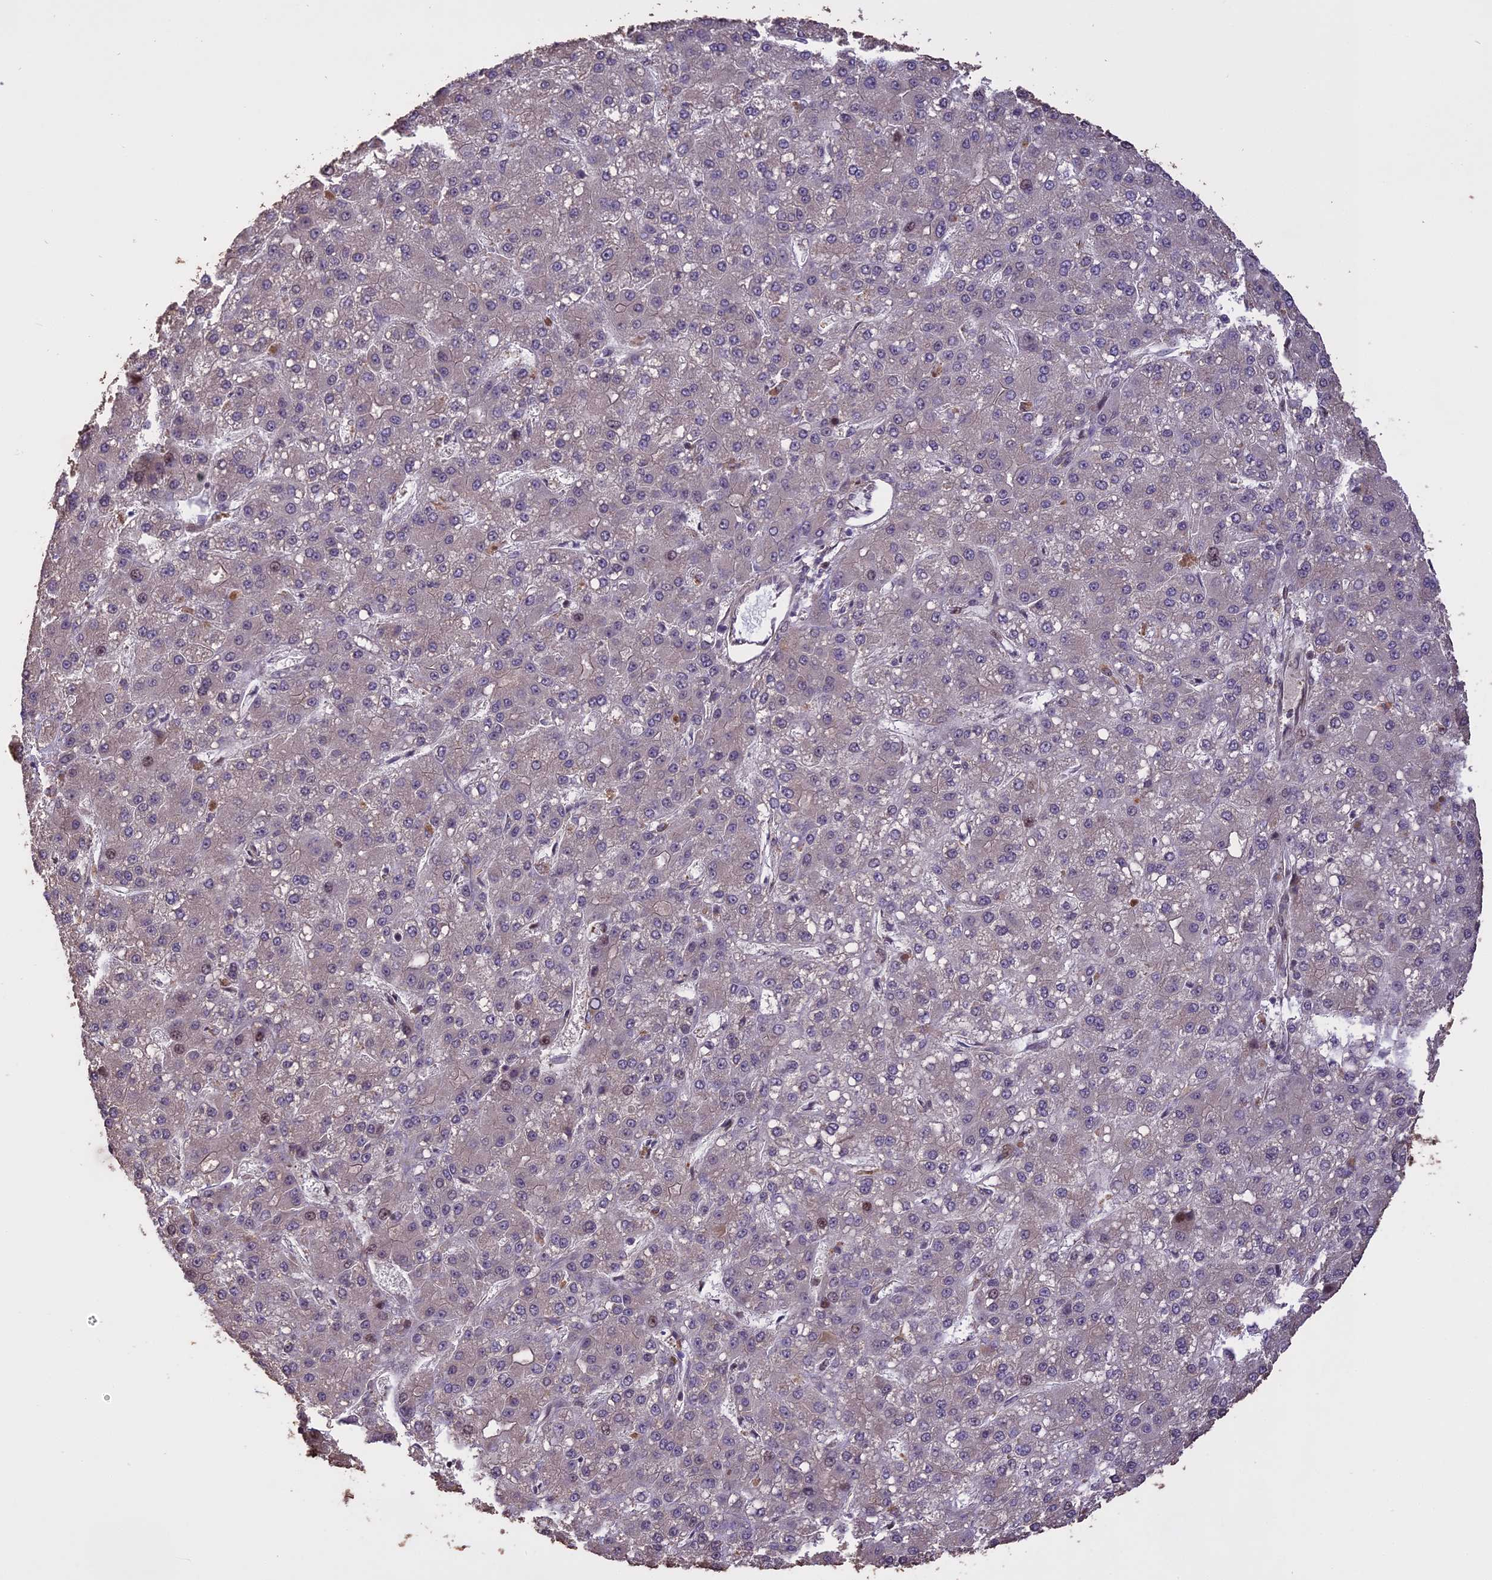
{"staining": {"intensity": "negative", "quantity": "none", "location": "none"}, "tissue": "liver cancer", "cell_type": "Tumor cells", "image_type": "cancer", "snomed": [{"axis": "morphology", "description": "Carcinoma, Hepatocellular, NOS"}, {"axis": "topography", "description": "Liver"}], "caption": "Hepatocellular carcinoma (liver) stained for a protein using IHC demonstrates no expression tumor cells.", "gene": "PRELID2", "patient": {"sex": "male", "age": 67}}